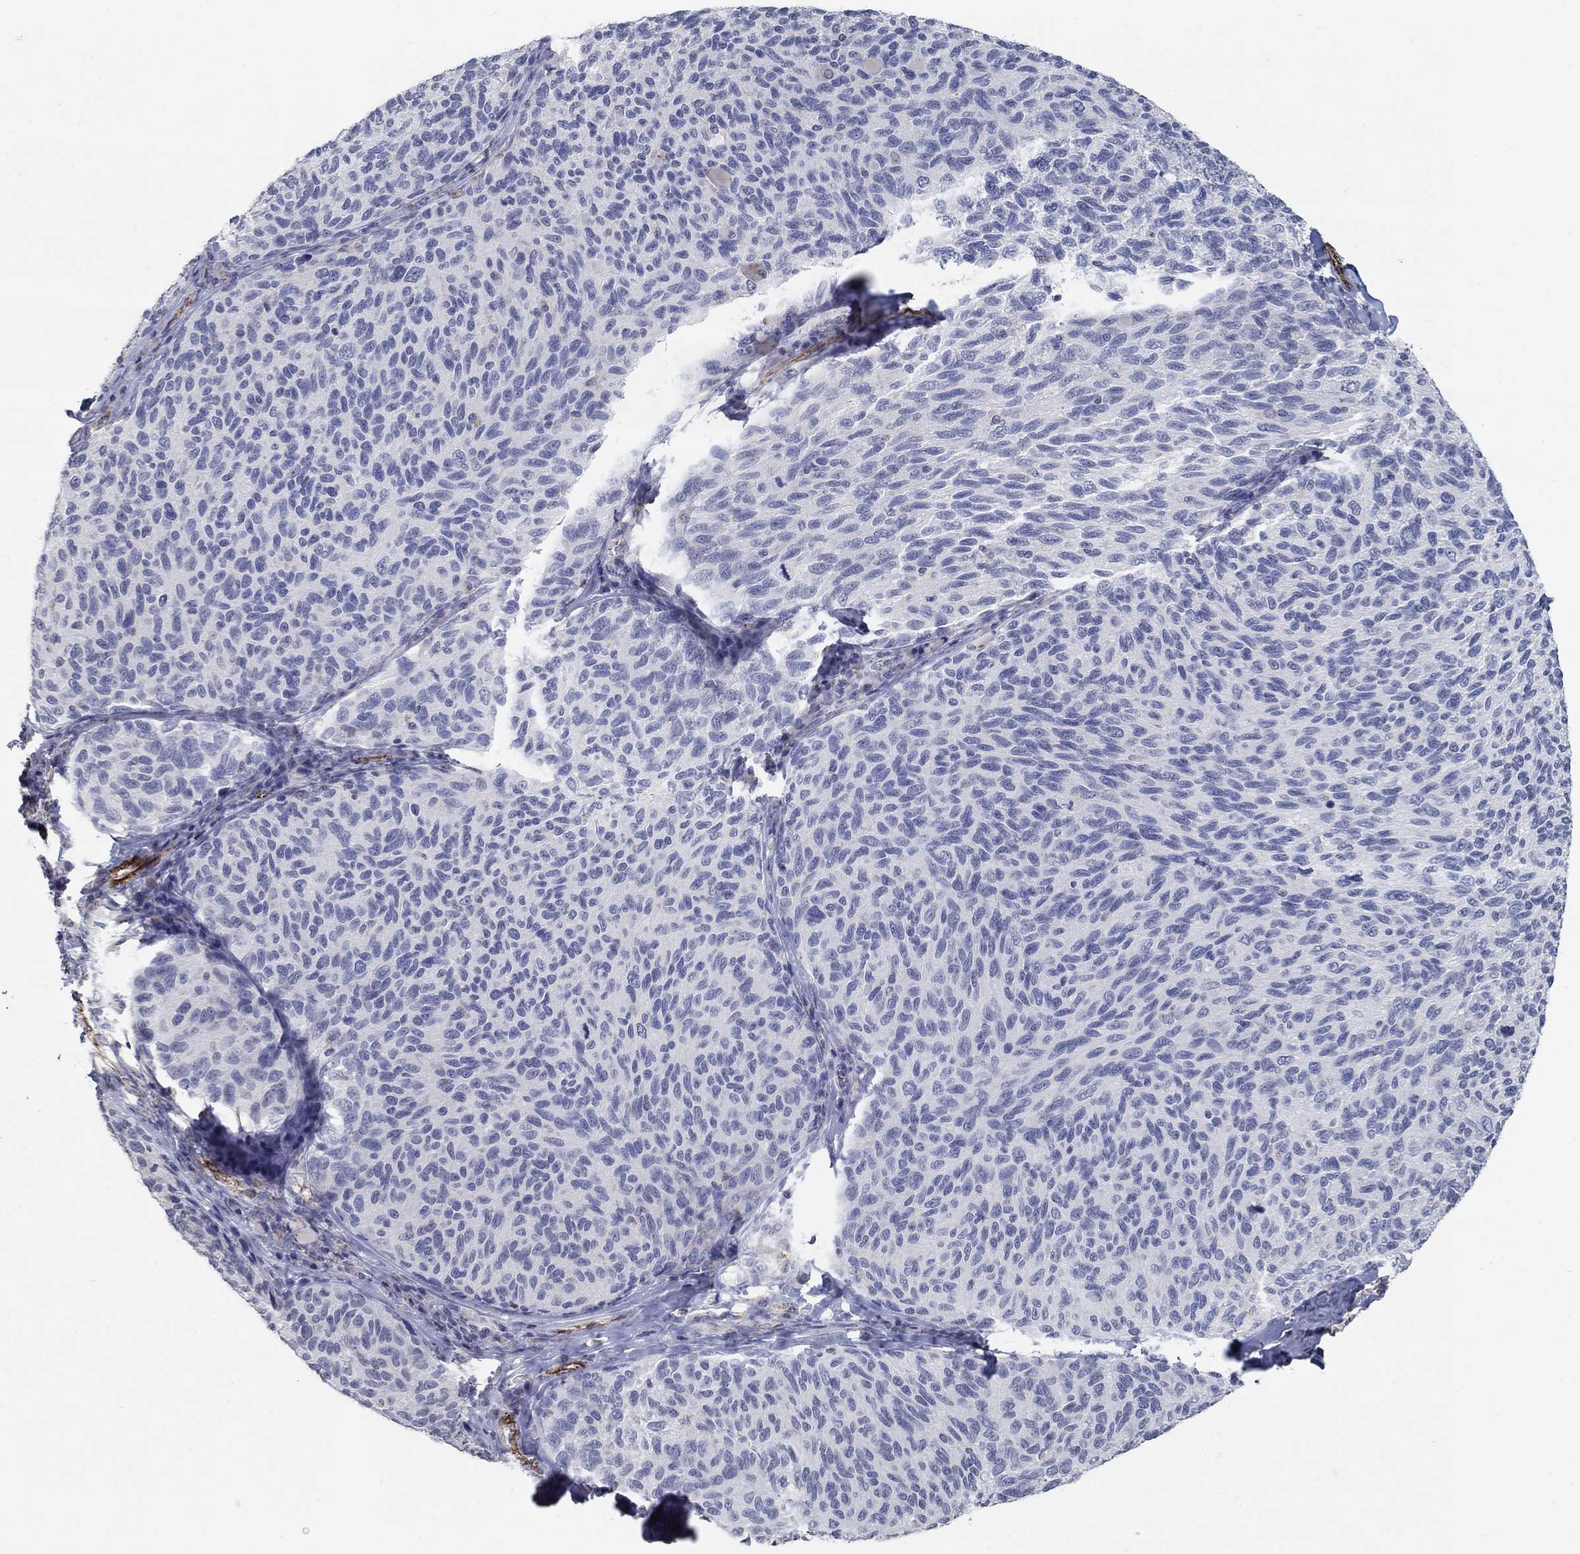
{"staining": {"intensity": "negative", "quantity": "none", "location": "none"}, "tissue": "melanoma", "cell_type": "Tumor cells", "image_type": "cancer", "snomed": [{"axis": "morphology", "description": "Malignant melanoma, NOS"}, {"axis": "topography", "description": "Skin"}], "caption": "IHC micrograph of neoplastic tissue: melanoma stained with DAB (3,3'-diaminobenzidine) reveals no significant protein positivity in tumor cells.", "gene": "TINAG", "patient": {"sex": "female", "age": 73}}